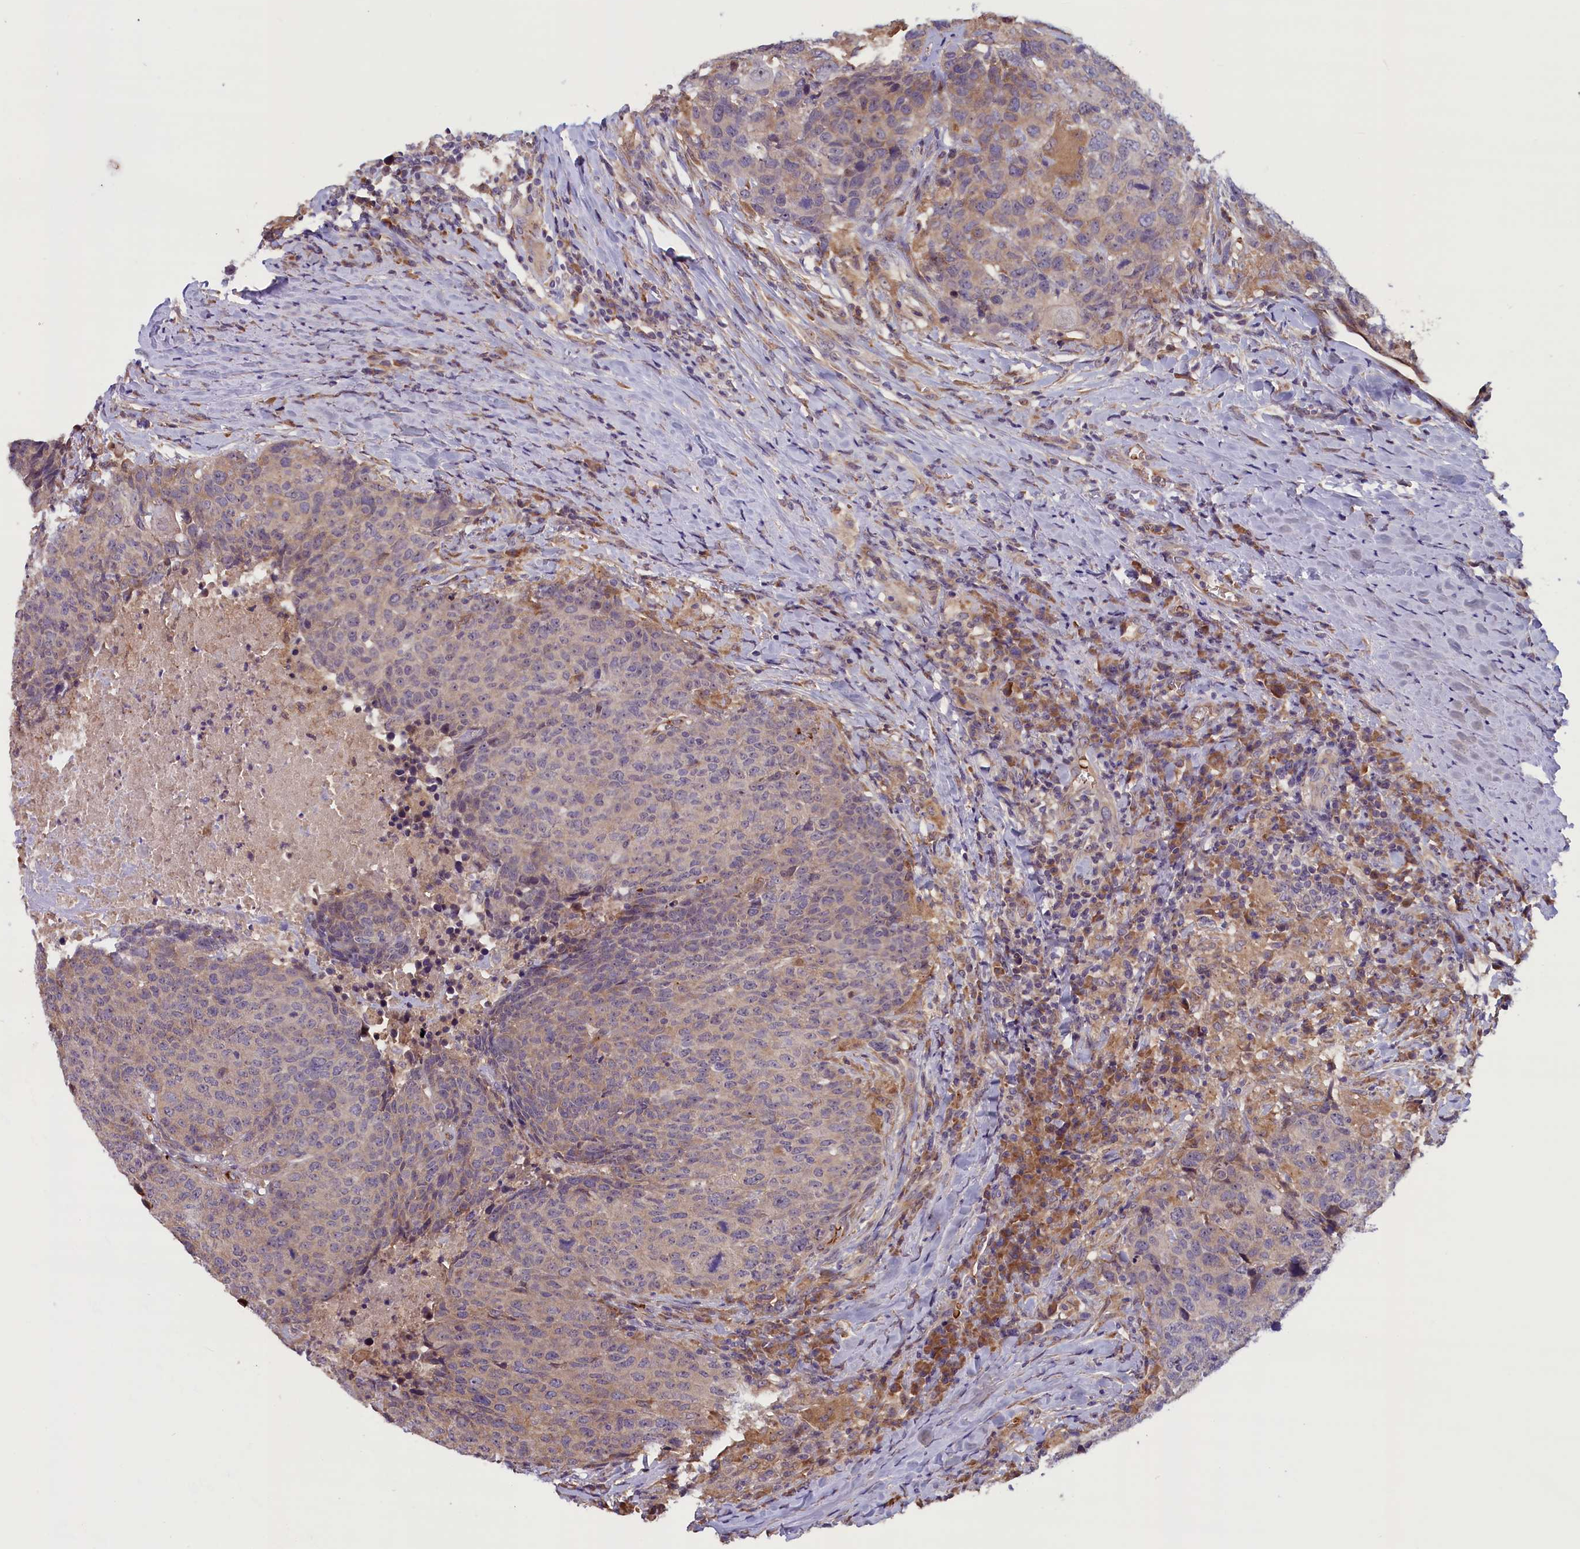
{"staining": {"intensity": "weak", "quantity": "25%-75%", "location": "cytoplasmic/membranous"}, "tissue": "head and neck cancer", "cell_type": "Tumor cells", "image_type": "cancer", "snomed": [{"axis": "morphology", "description": "Squamous cell carcinoma, NOS"}, {"axis": "topography", "description": "Head-Neck"}], "caption": "Immunohistochemistry image of neoplastic tissue: human head and neck cancer stained using IHC demonstrates low levels of weak protein expression localized specifically in the cytoplasmic/membranous of tumor cells, appearing as a cytoplasmic/membranous brown color.", "gene": "CCDC9B", "patient": {"sex": "male", "age": 66}}